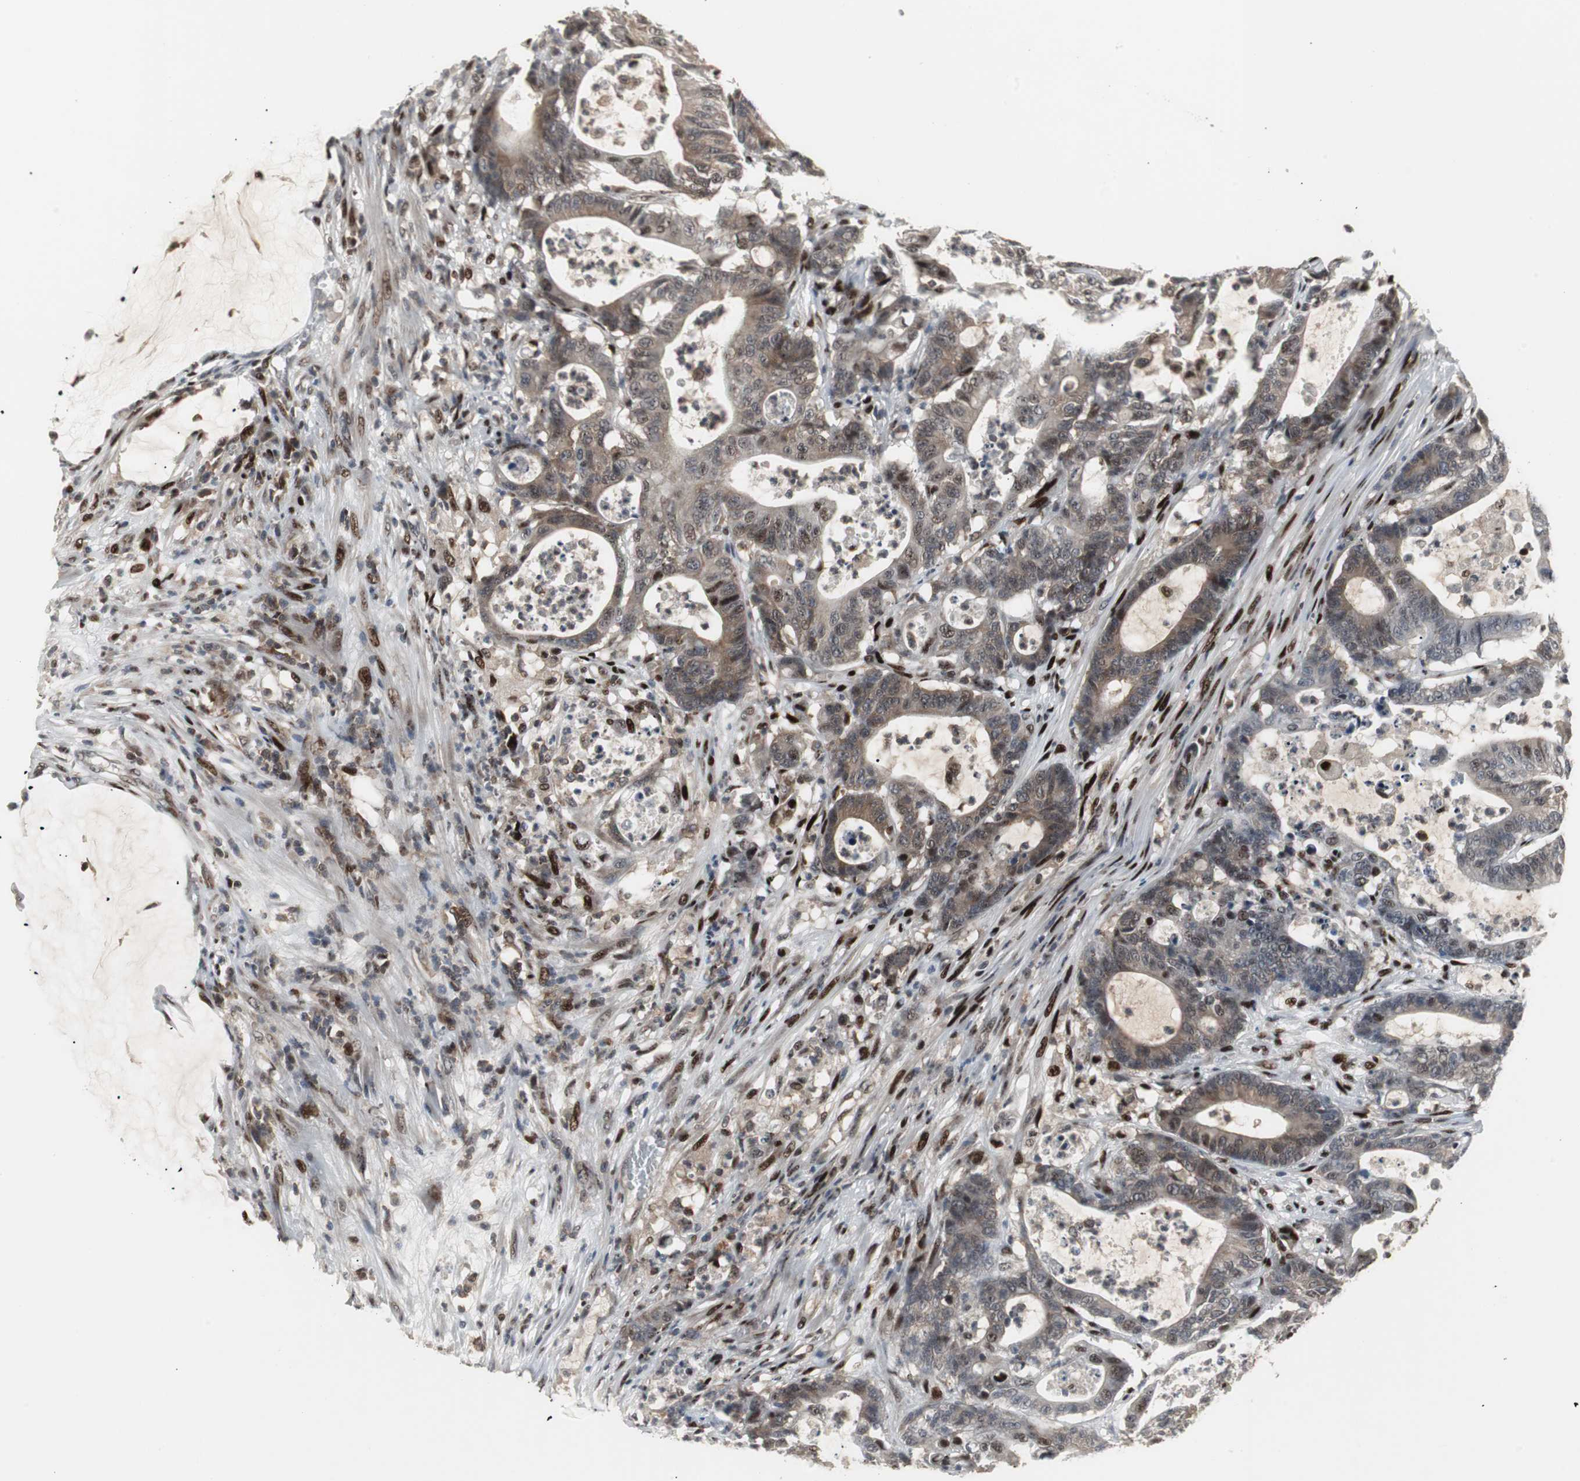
{"staining": {"intensity": "moderate", "quantity": ">75%", "location": "cytoplasmic/membranous"}, "tissue": "colorectal cancer", "cell_type": "Tumor cells", "image_type": "cancer", "snomed": [{"axis": "morphology", "description": "Adenocarcinoma, NOS"}, {"axis": "topography", "description": "Colon"}], "caption": "IHC image of human adenocarcinoma (colorectal) stained for a protein (brown), which exhibits medium levels of moderate cytoplasmic/membranous staining in about >75% of tumor cells.", "gene": "GRK2", "patient": {"sex": "female", "age": 84}}